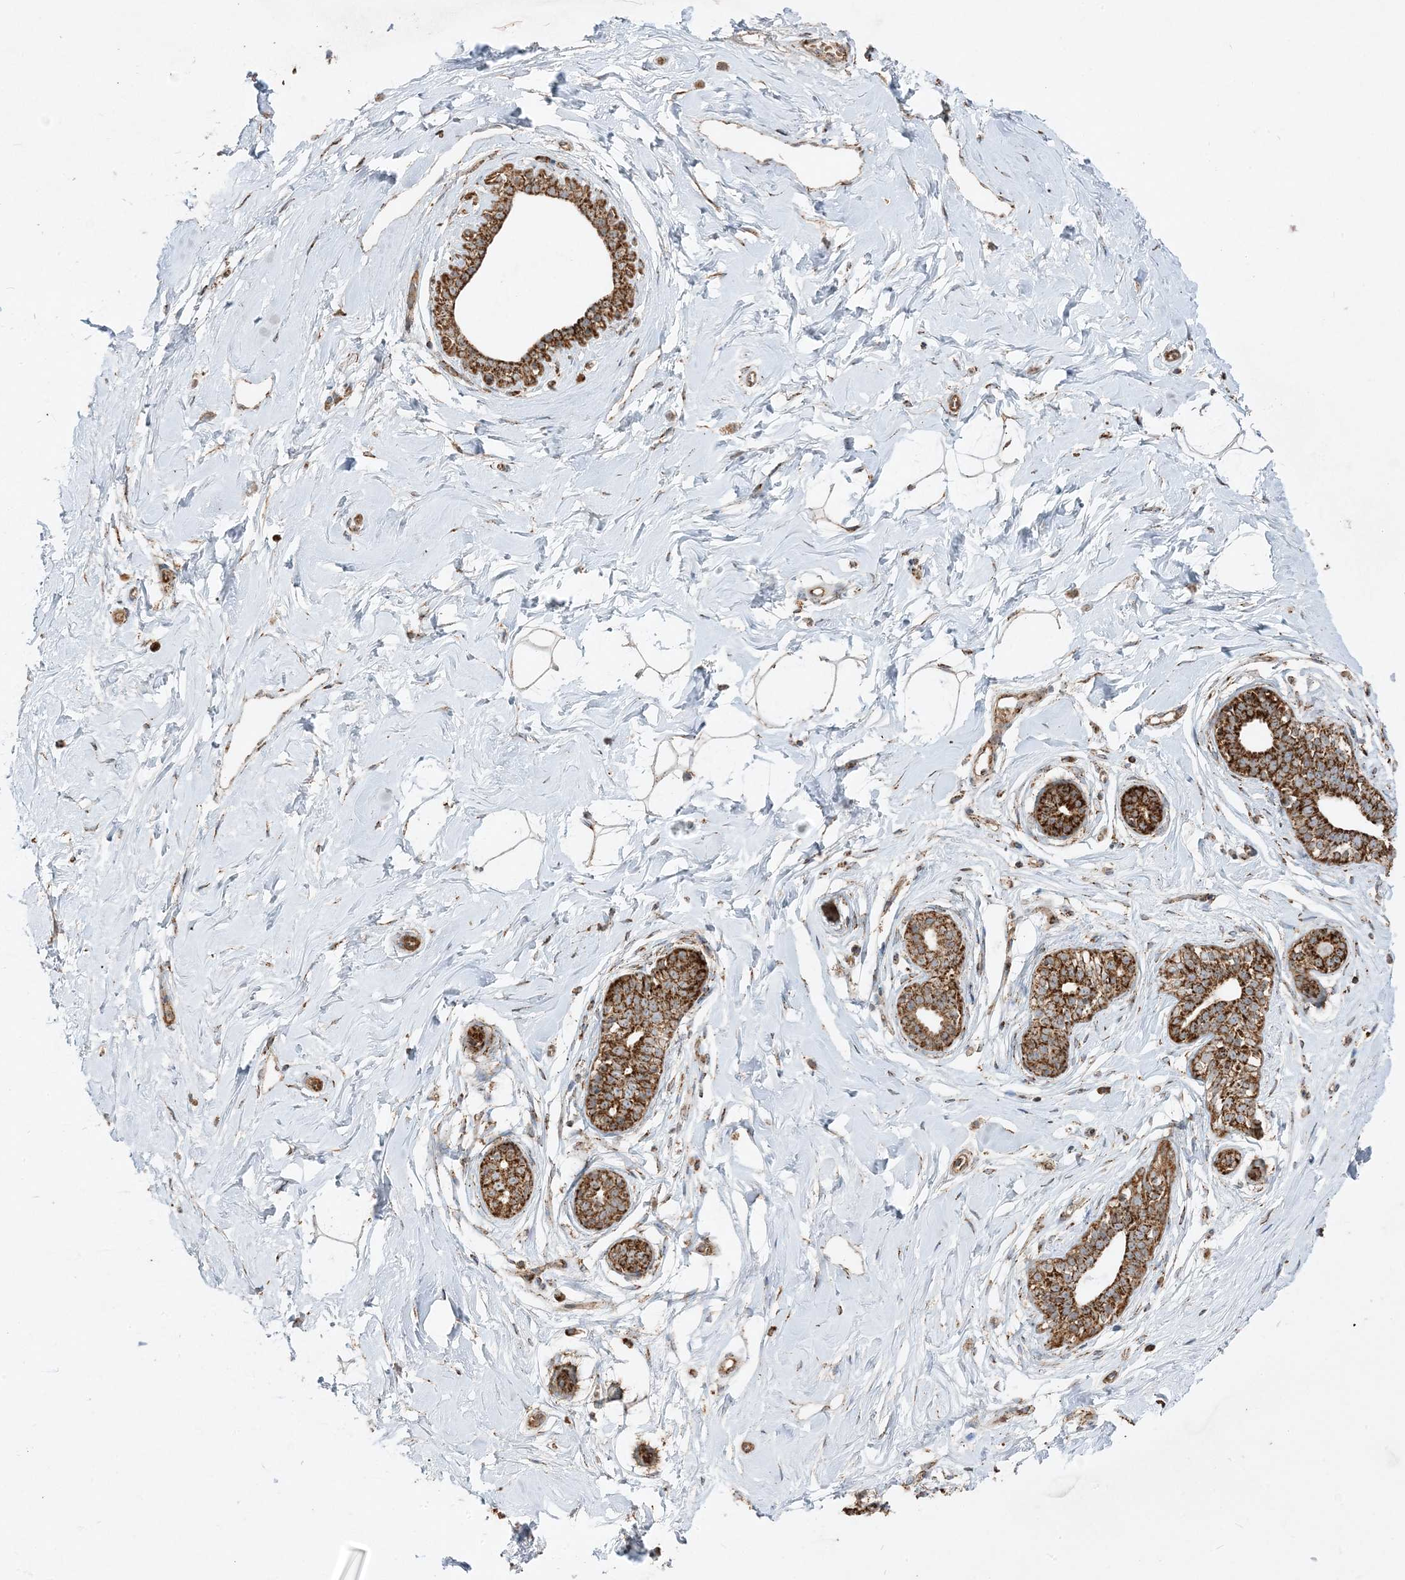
{"staining": {"intensity": "moderate", "quantity": ">75%", "location": "cytoplasmic/membranous"}, "tissue": "breast", "cell_type": "Adipocytes", "image_type": "normal", "snomed": [{"axis": "morphology", "description": "Normal tissue, NOS"}, {"axis": "morphology", "description": "Adenoma, NOS"}, {"axis": "topography", "description": "Breast"}], "caption": "Immunohistochemistry staining of normal breast, which demonstrates medium levels of moderate cytoplasmic/membranous positivity in about >75% of adipocytes indicating moderate cytoplasmic/membranous protein positivity. The staining was performed using DAB (3,3'-diaminobenzidine) (brown) for protein detection and nuclei were counterstained in hematoxylin (blue).", "gene": "AARS2", "patient": {"sex": "female", "age": 23}}